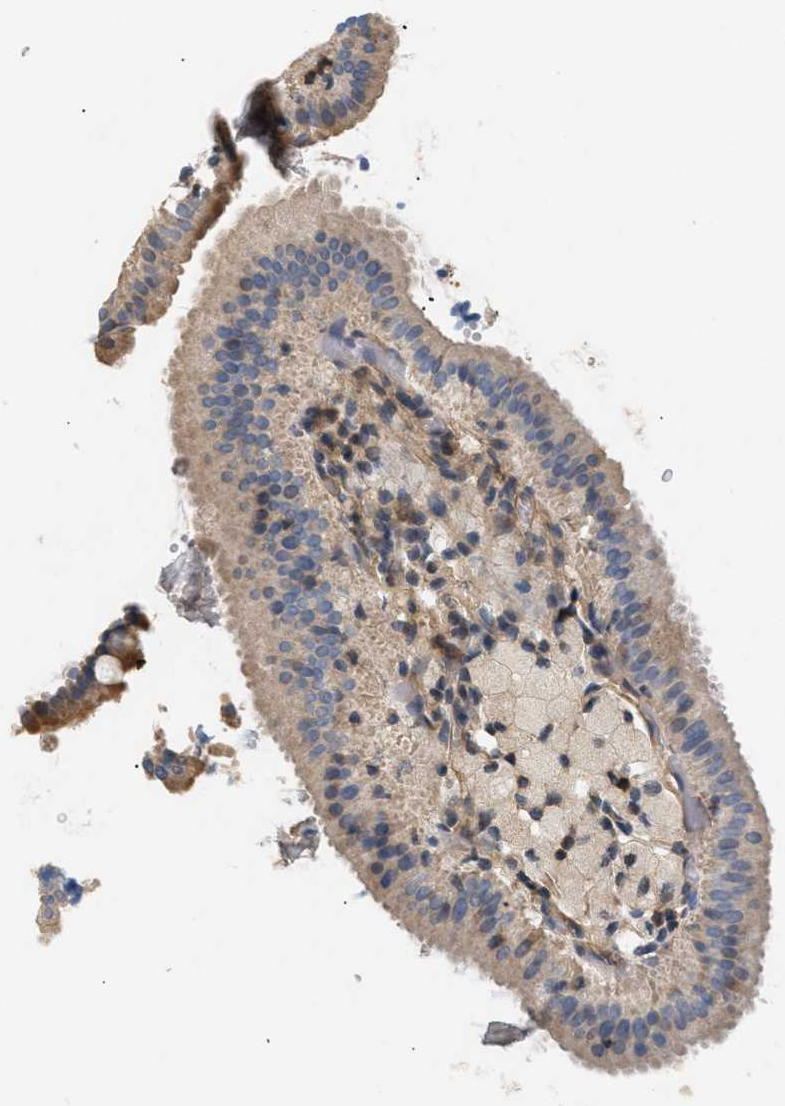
{"staining": {"intensity": "weak", "quantity": "<25%", "location": "cytoplasmic/membranous"}, "tissue": "gallbladder", "cell_type": "Glandular cells", "image_type": "normal", "snomed": [{"axis": "morphology", "description": "Normal tissue, NOS"}, {"axis": "topography", "description": "Gallbladder"}], "caption": "Immunohistochemistry image of unremarkable gallbladder: gallbladder stained with DAB exhibits no significant protein positivity in glandular cells.", "gene": "FARS2", "patient": {"sex": "male", "age": 54}}